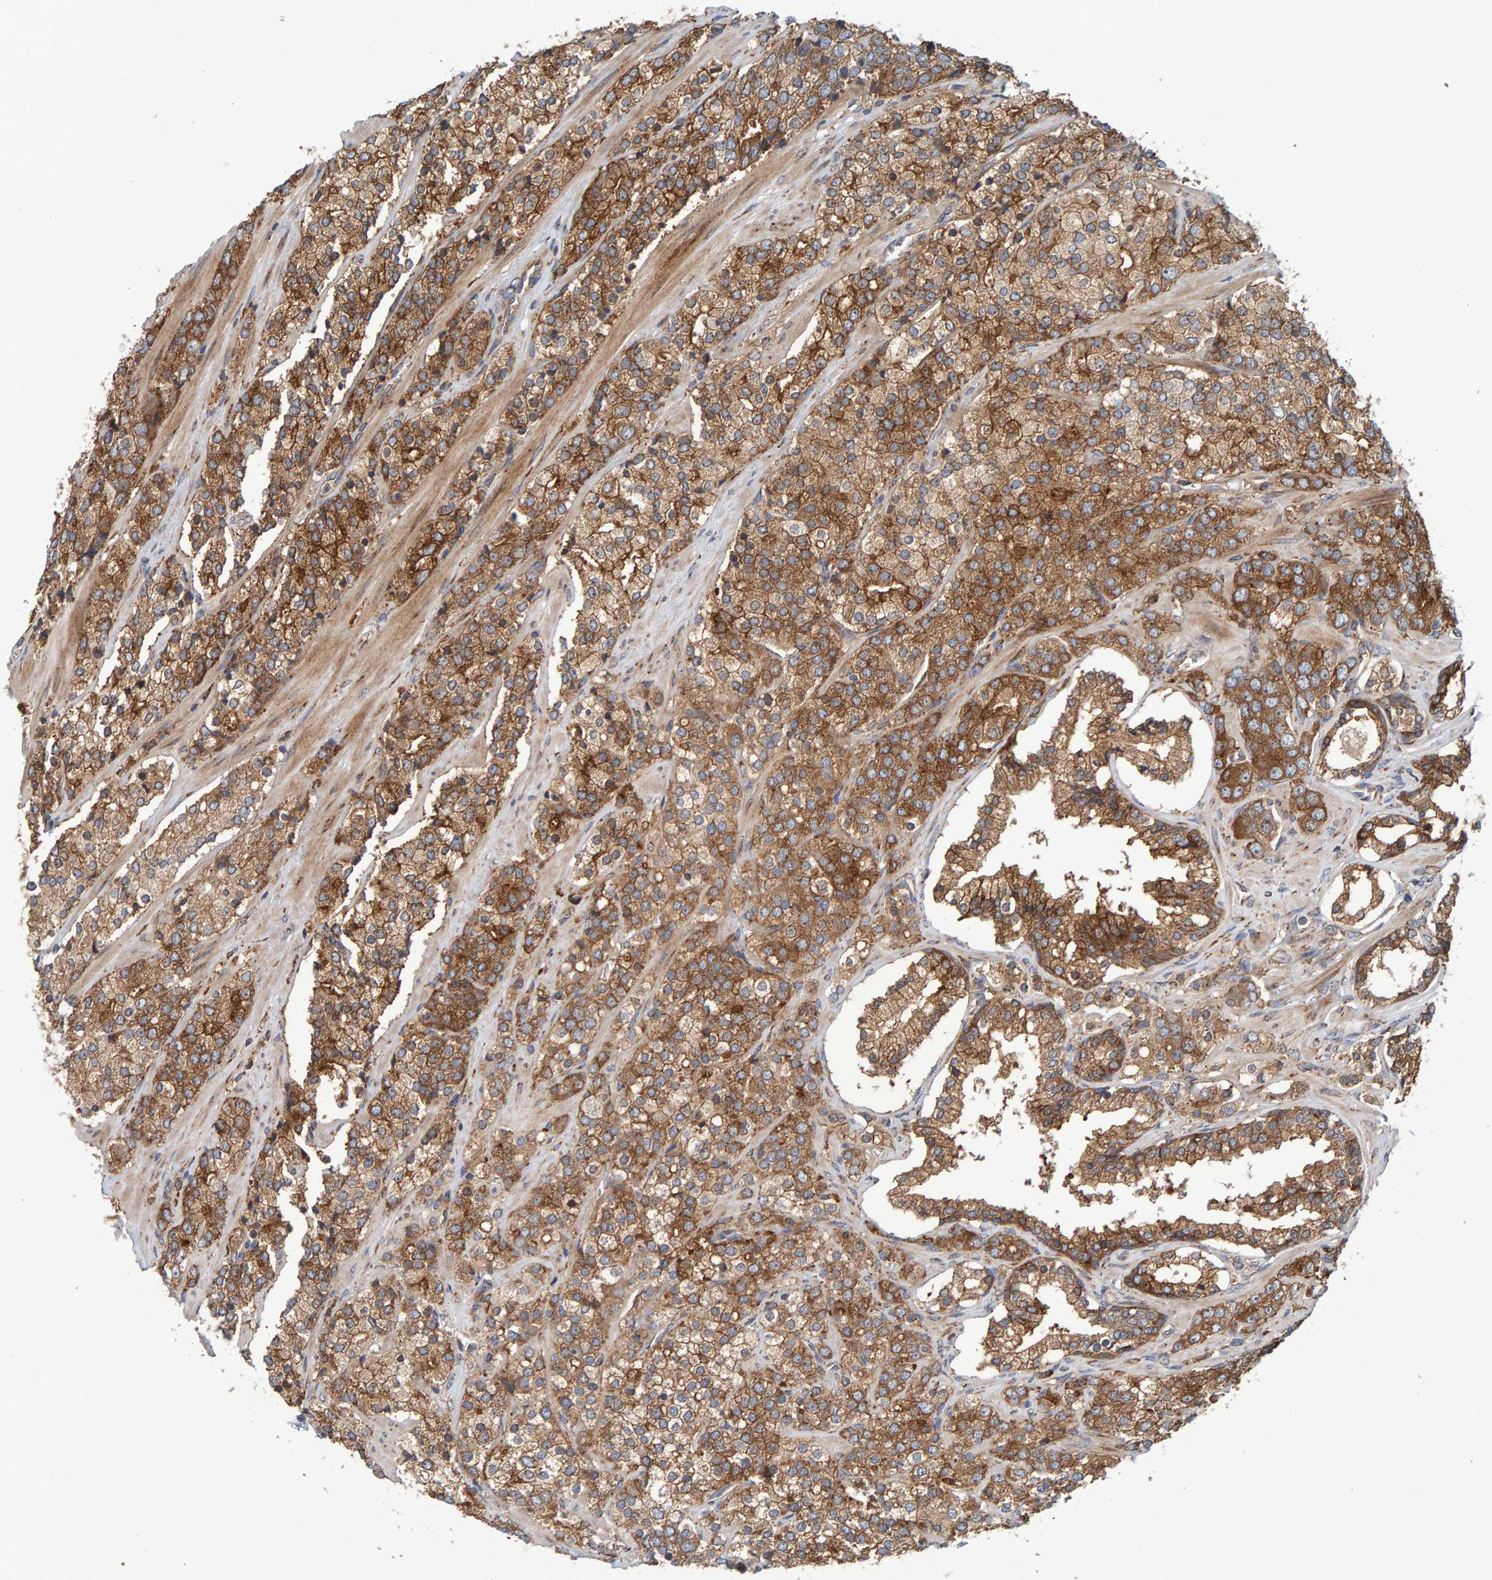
{"staining": {"intensity": "moderate", "quantity": ">75%", "location": "cytoplasmic/membranous"}, "tissue": "prostate cancer", "cell_type": "Tumor cells", "image_type": "cancer", "snomed": [{"axis": "morphology", "description": "Adenocarcinoma, High grade"}, {"axis": "topography", "description": "Prostate"}], "caption": "Immunohistochemical staining of prostate cancer demonstrates moderate cytoplasmic/membranous protein staining in approximately >75% of tumor cells.", "gene": "BAIAP2", "patient": {"sex": "male", "age": 71}}